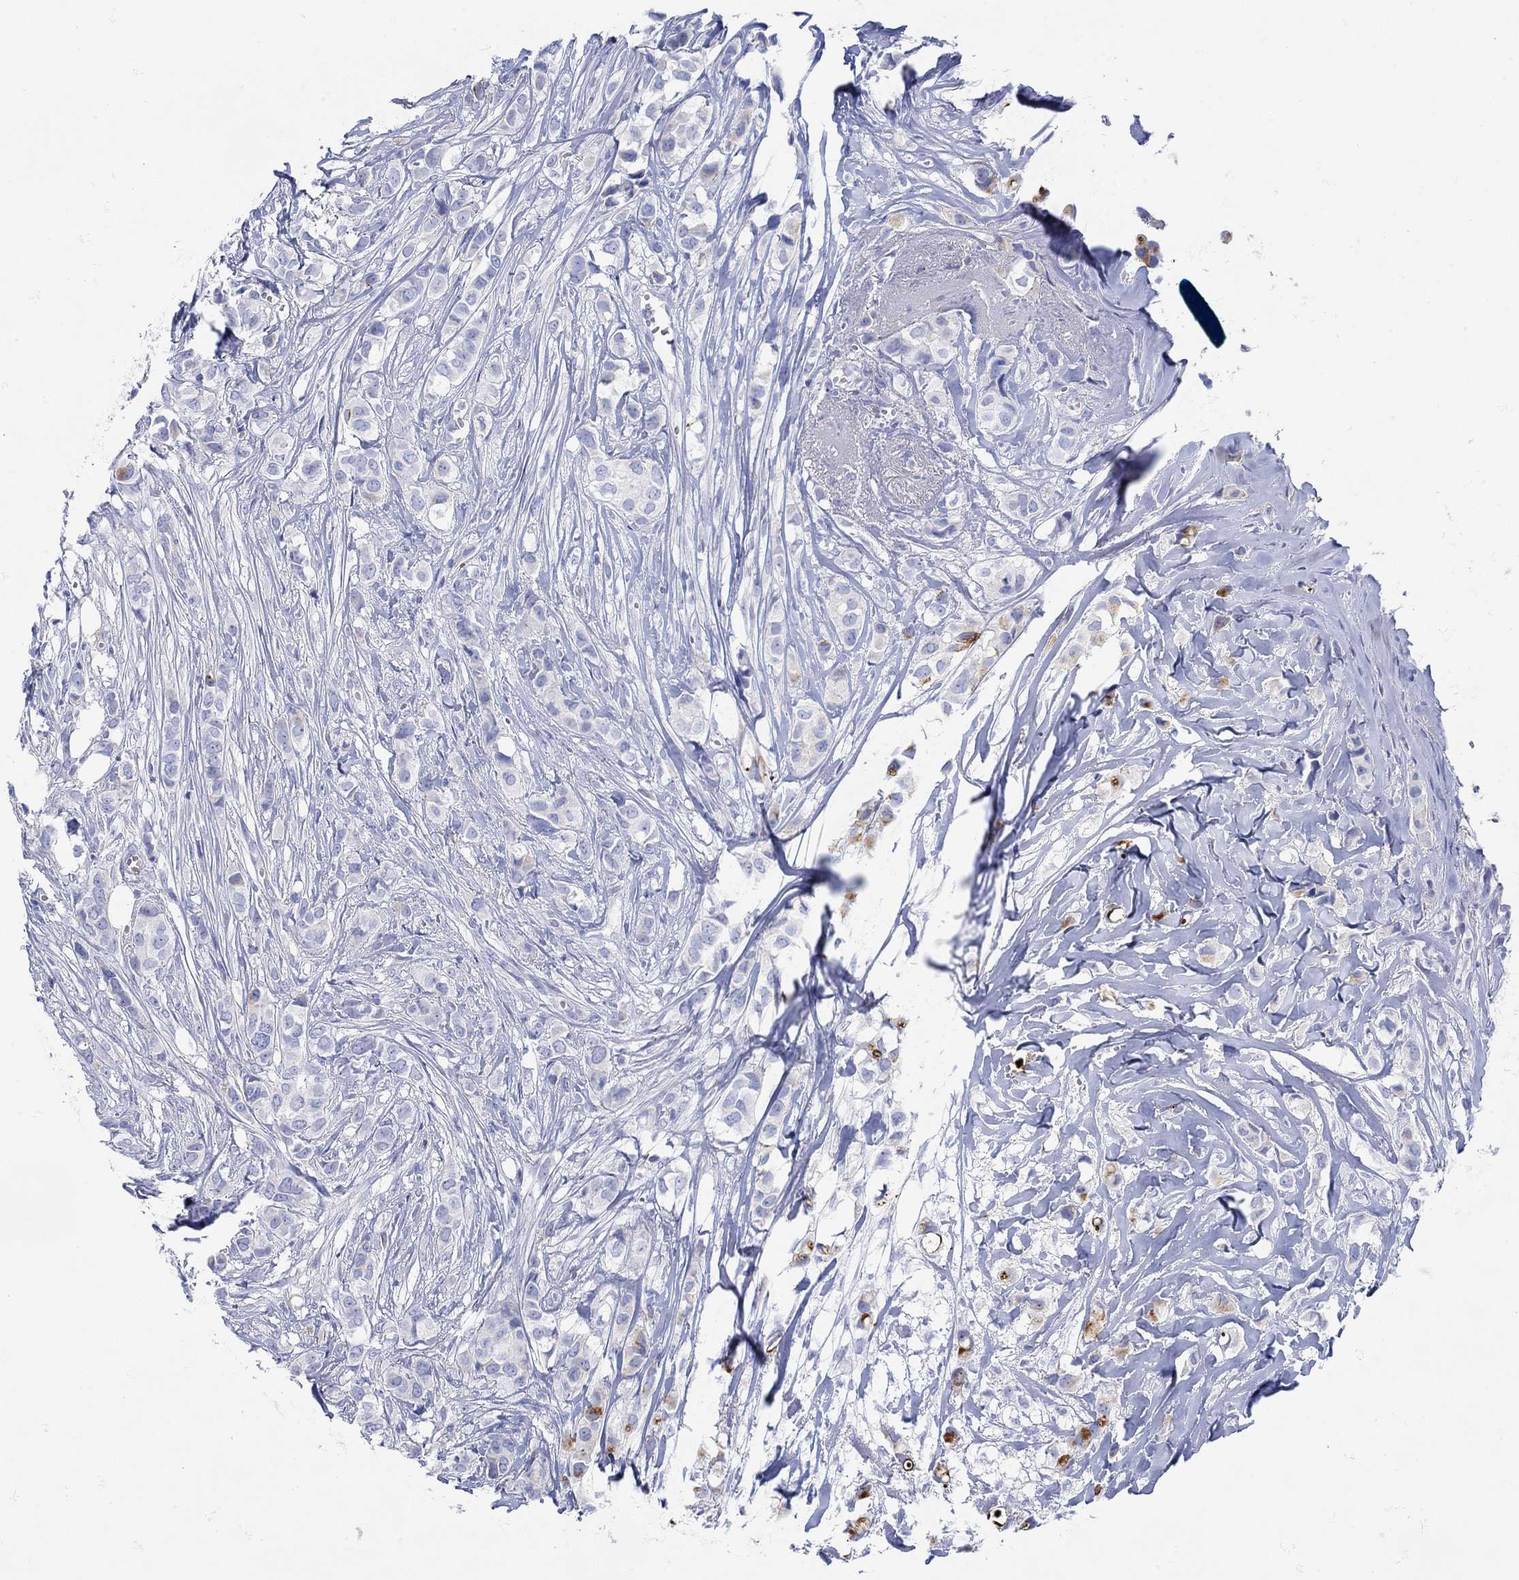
{"staining": {"intensity": "strong", "quantity": "<25%", "location": "cytoplasmic/membranous"}, "tissue": "breast cancer", "cell_type": "Tumor cells", "image_type": "cancer", "snomed": [{"axis": "morphology", "description": "Duct carcinoma"}, {"axis": "topography", "description": "Breast"}], "caption": "Immunohistochemistry of breast cancer displays medium levels of strong cytoplasmic/membranous expression in approximately <25% of tumor cells.", "gene": "ANKMY1", "patient": {"sex": "female", "age": 85}}